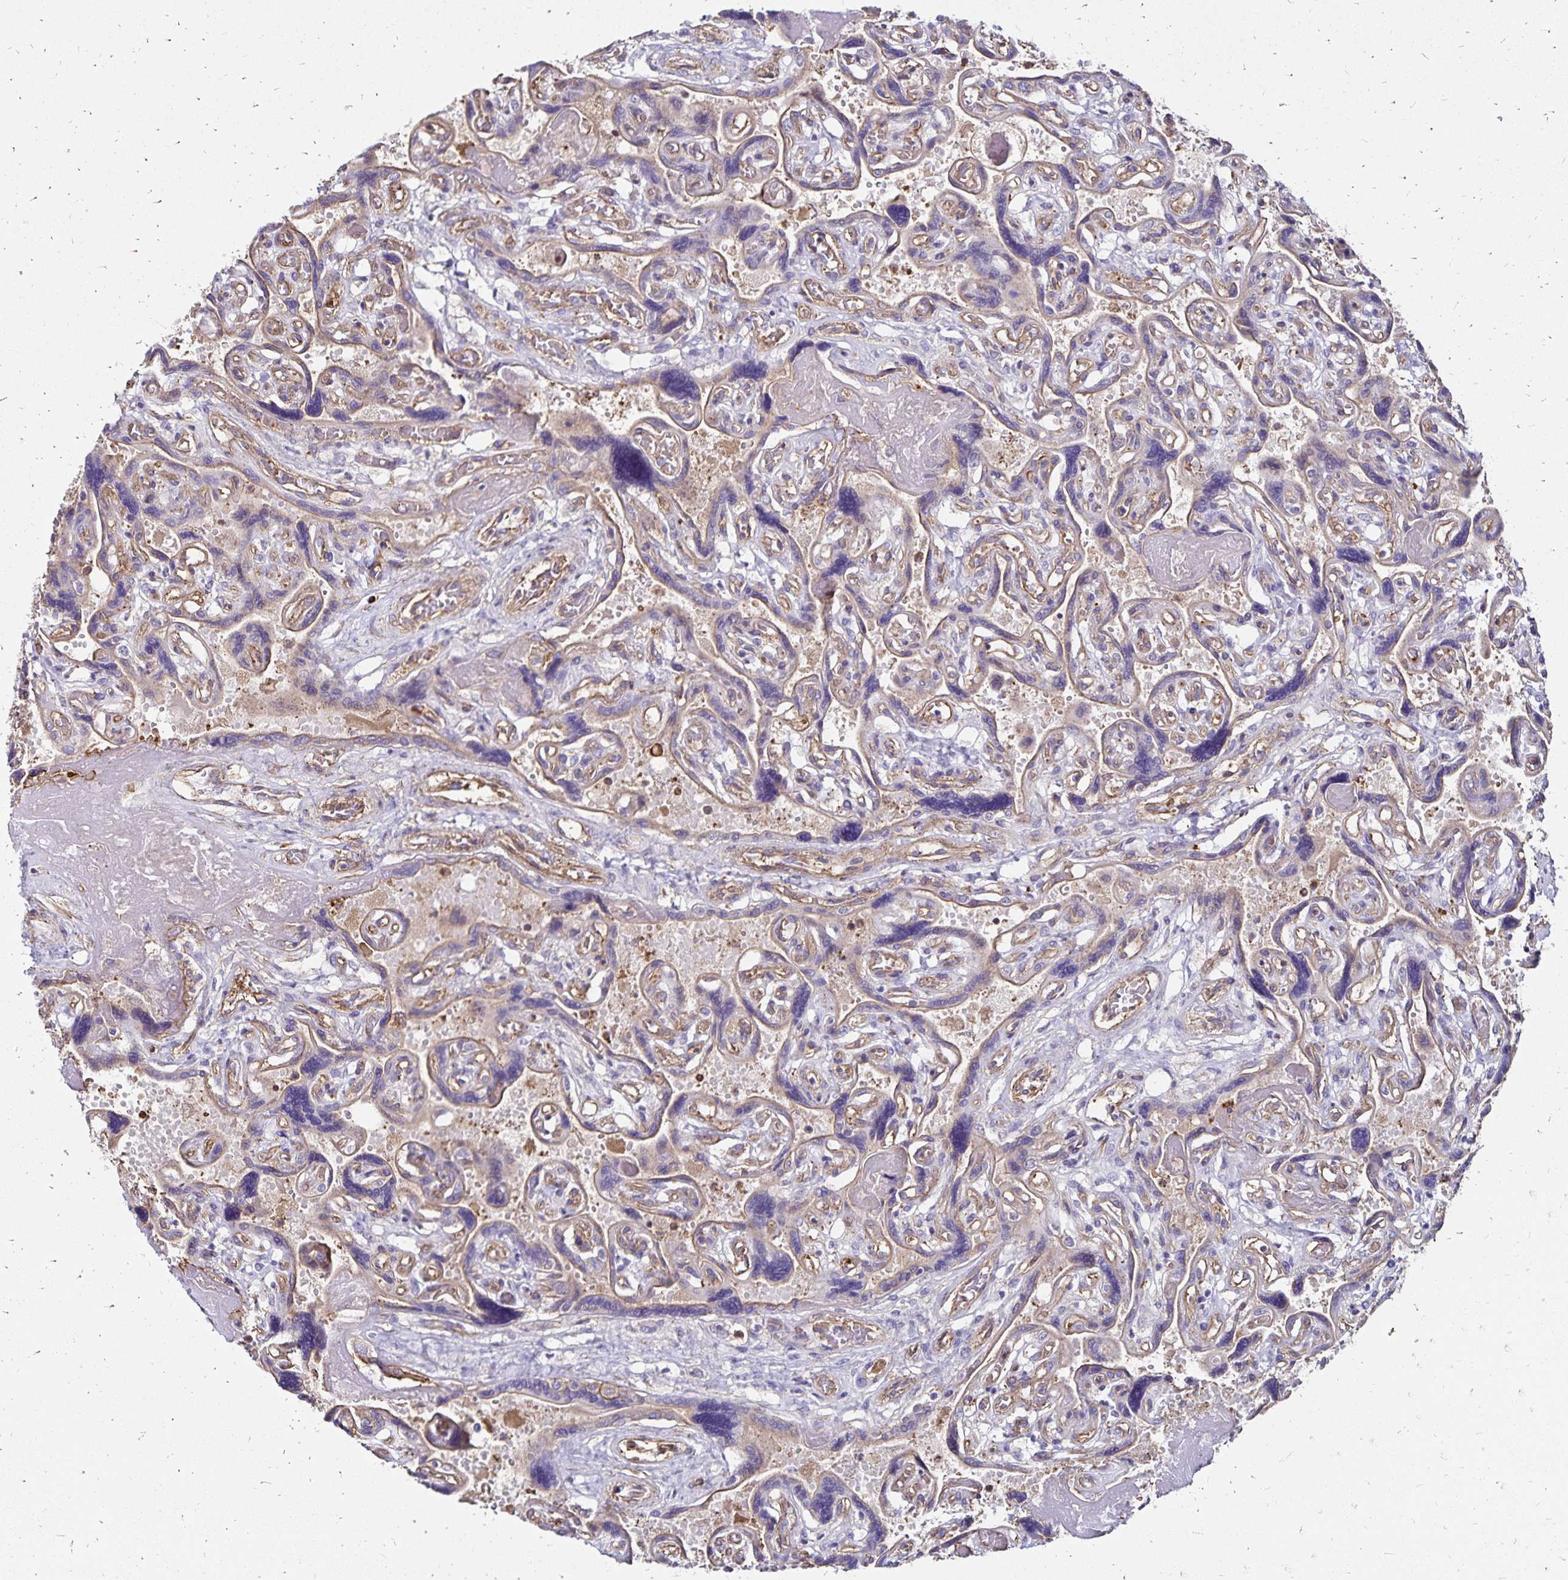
{"staining": {"intensity": "weak", "quantity": ">75%", "location": "cytoplasmic/membranous"}, "tissue": "placenta", "cell_type": "Decidual cells", "image_type": "normal", "snomed": [{"axis": "morphology", "description": "Normal tissue, NOS"}, {"axis": "topography", "description": "Placenta"}], "caption": "The photomicrograph shows a brown stain indicating the presence of a protein in the cytoplasmic/membranous of decidual cells in placenta. (DAB (3,3'-diaminobenzidine) IHC with brightfield microscopy, high magnification).", "gene": "RPRML", "patient": {"sex": "female", "age": 32}}